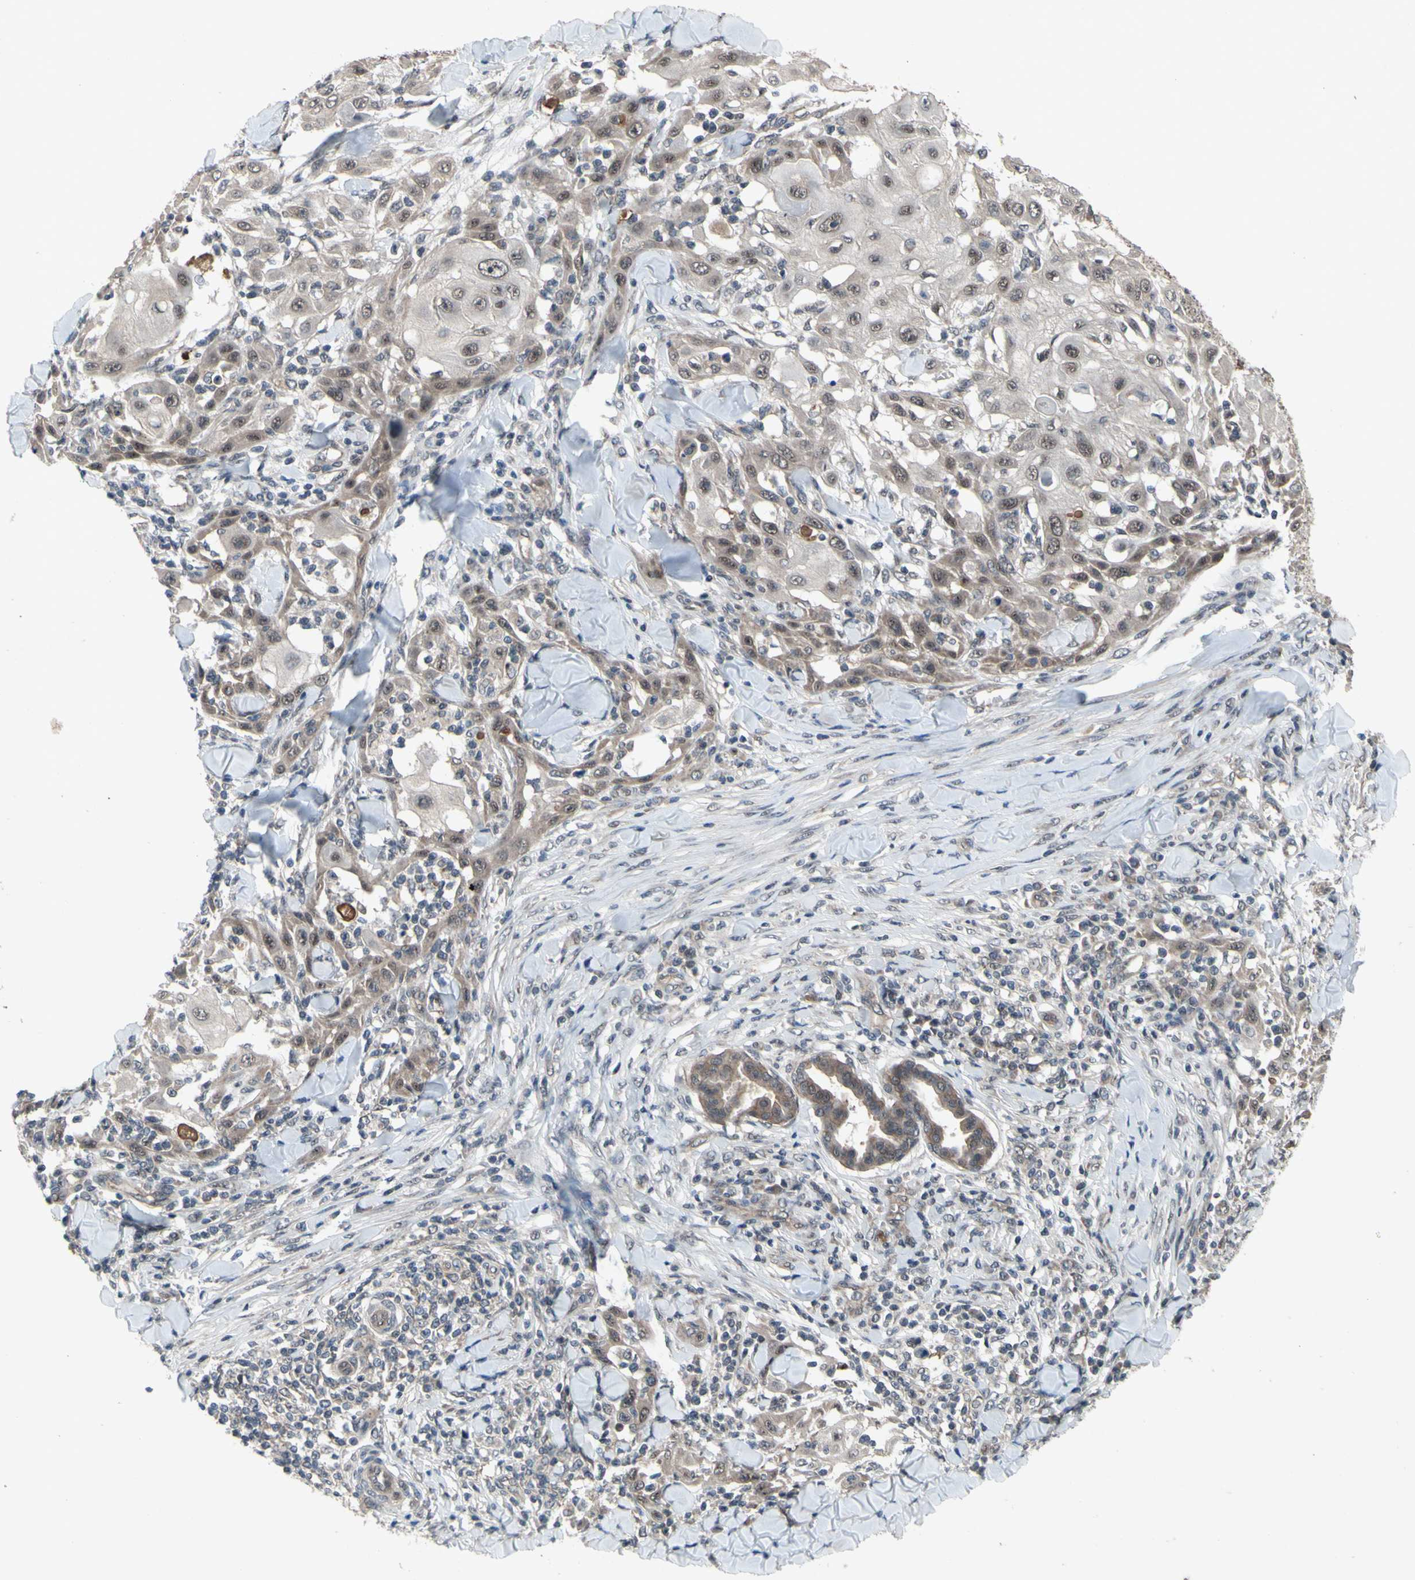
{"staining": {"intensity": "weak", "quantity": ">75%", "location": "cytoplasmic/membranous"}, "tissue": "skin cancer", "cell_type": "Tumor cells", "image_type": "cancer", "snomed": [{"axis": "morphology", "description": "Squamous cell carcinoma, NOS"}, {"axis": "topography", "description": "Skin"}], "caption": "Protein staining reveals weak cytoplasmic/membranous expression in approximately >75% of tumor cells in skin cancer. (Brightfield microscopy of DAB IHC at high magnification).", "gene": "TRDMT1", "patient": {"sex": "male", "age": 24}}